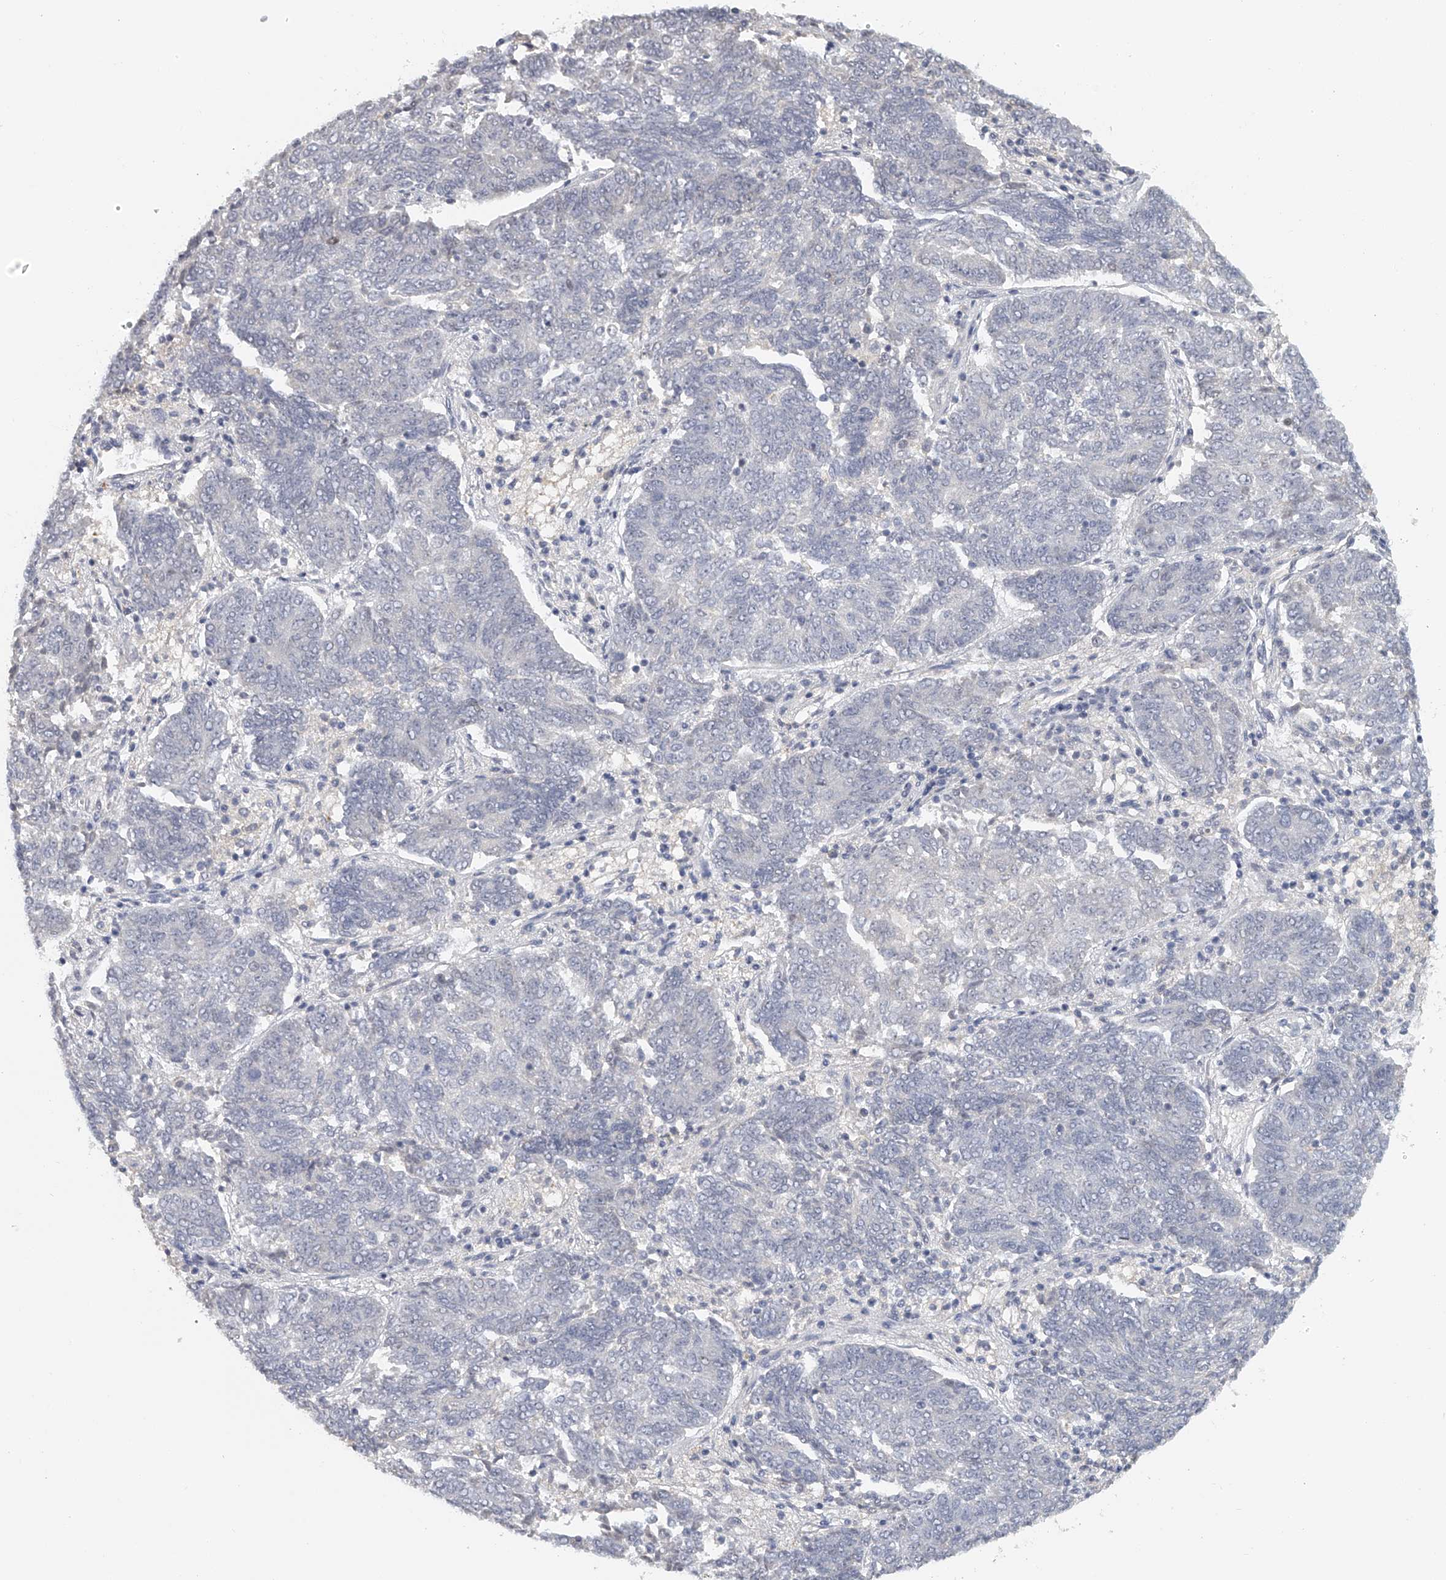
{"staining": {"intensity": "negative", "quantity": "none", "location": "none"}, "tissue": "endometrial cancer", "cell_type": "Tumor cells", "image_type": "cancer", "snomed": [{"axis": "morphology", "description": "Adenocarcinoma, NOS"}, {"axis": "topography", "description": "Endometrium"}], "caption": "Tumor cells show no significant expression in adenocarcinoma (endometrial). (Brightfield microscopy of DAB (3,3'-diaminobenzidine) immunohistochemistry (IHC) at high magnification).", "gene": "DDX43", "patient": {"sex": "female", "age": 80}}